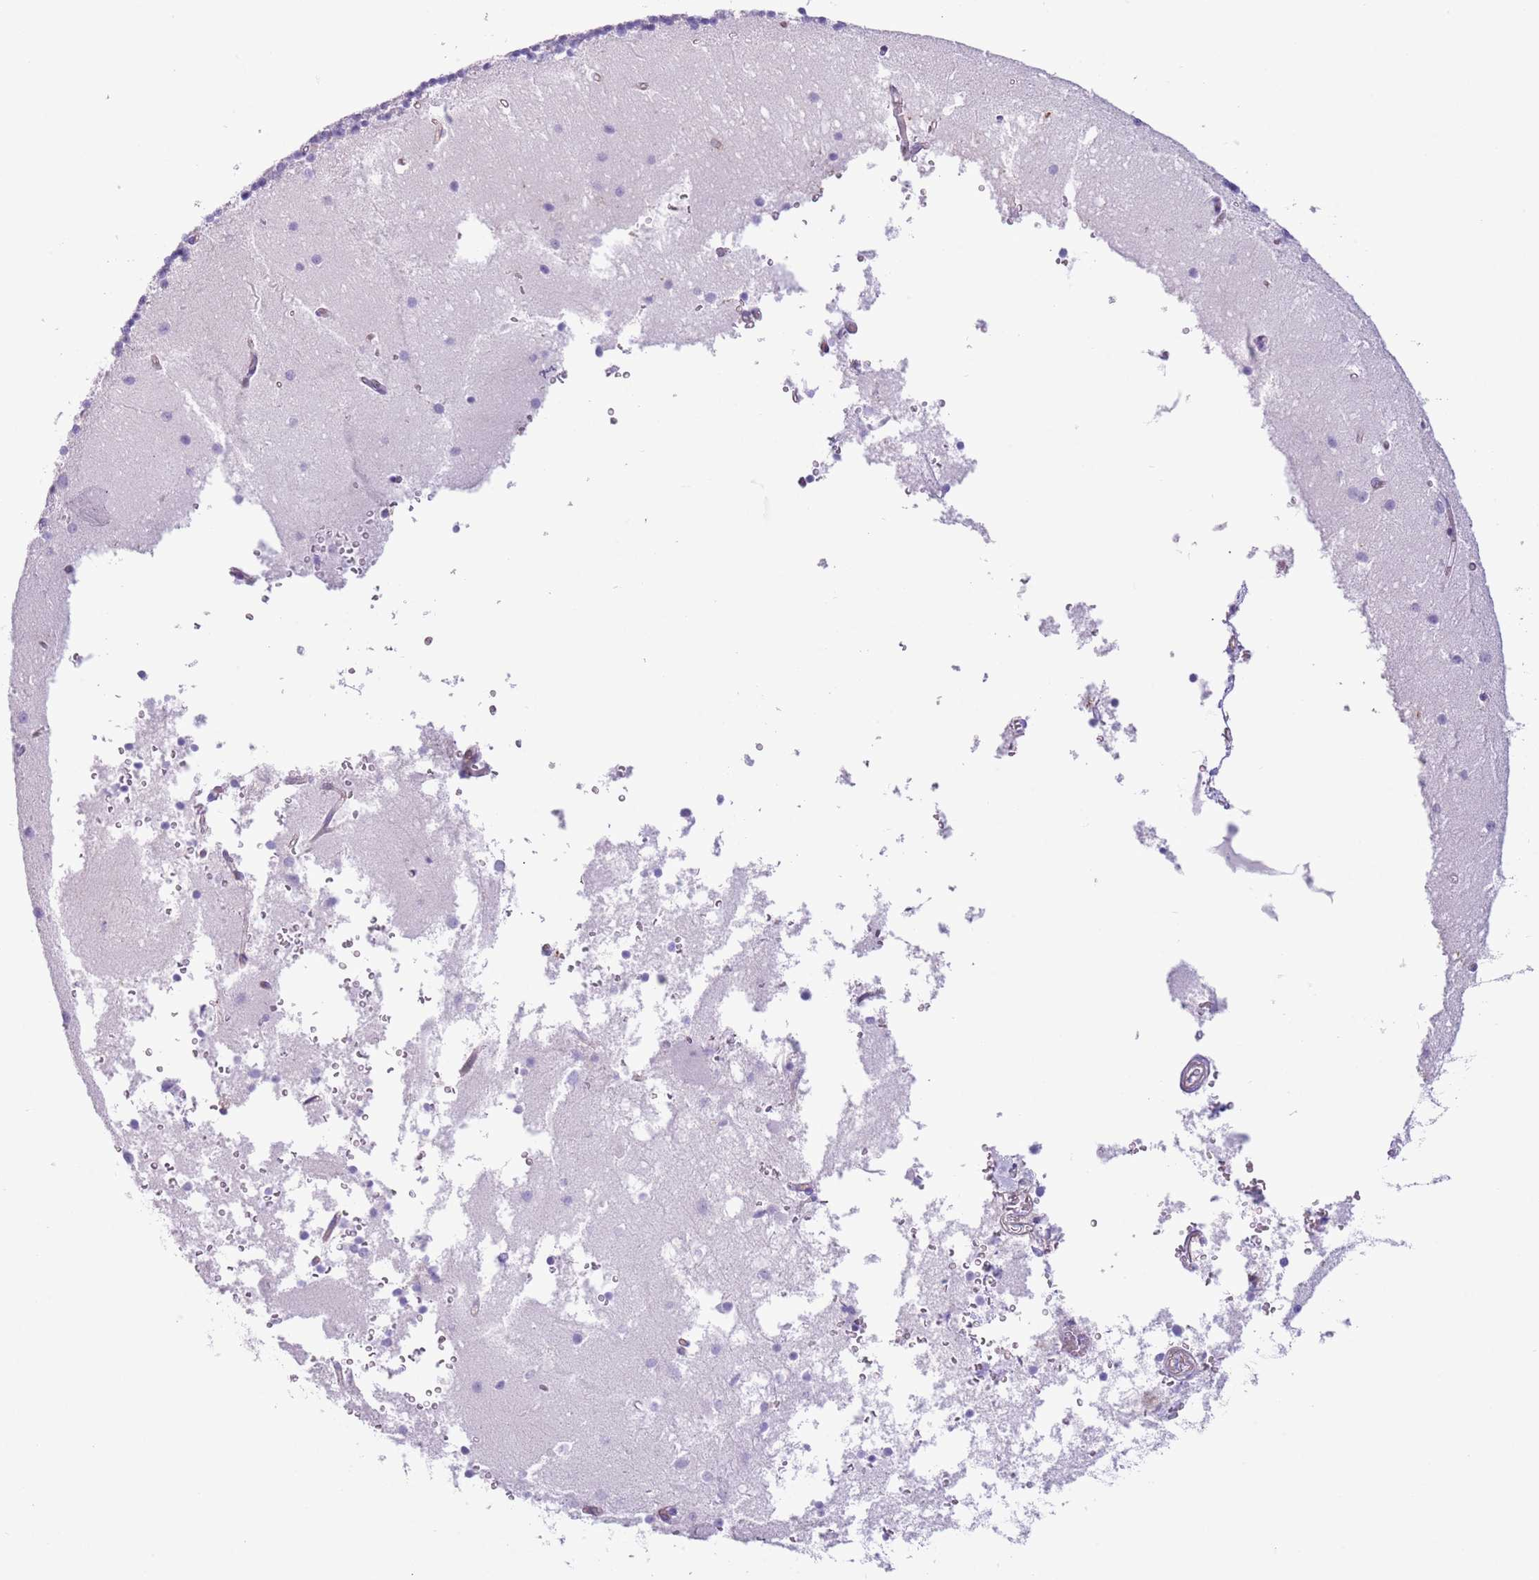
{"staining": {"intensity": "negative", "quantity": "none", "location": "none"}, "tissue": "cerebellum", "cell_type": "Cells in granular layer", "image_type": "normal", "snomed": [{"axis": "morphology", "description": "Normal tissue, NOS"}, {"axis": "topography", "description": "Cerebellum"}], "caption": "High power microscopy histopathology image of an immunohistochemistry photomicrograph of benign cerebellum, revealing no significant expression in cells in granular layer.", "gene": "RBP3", "patient": {"sex": "male", "age": 54}}